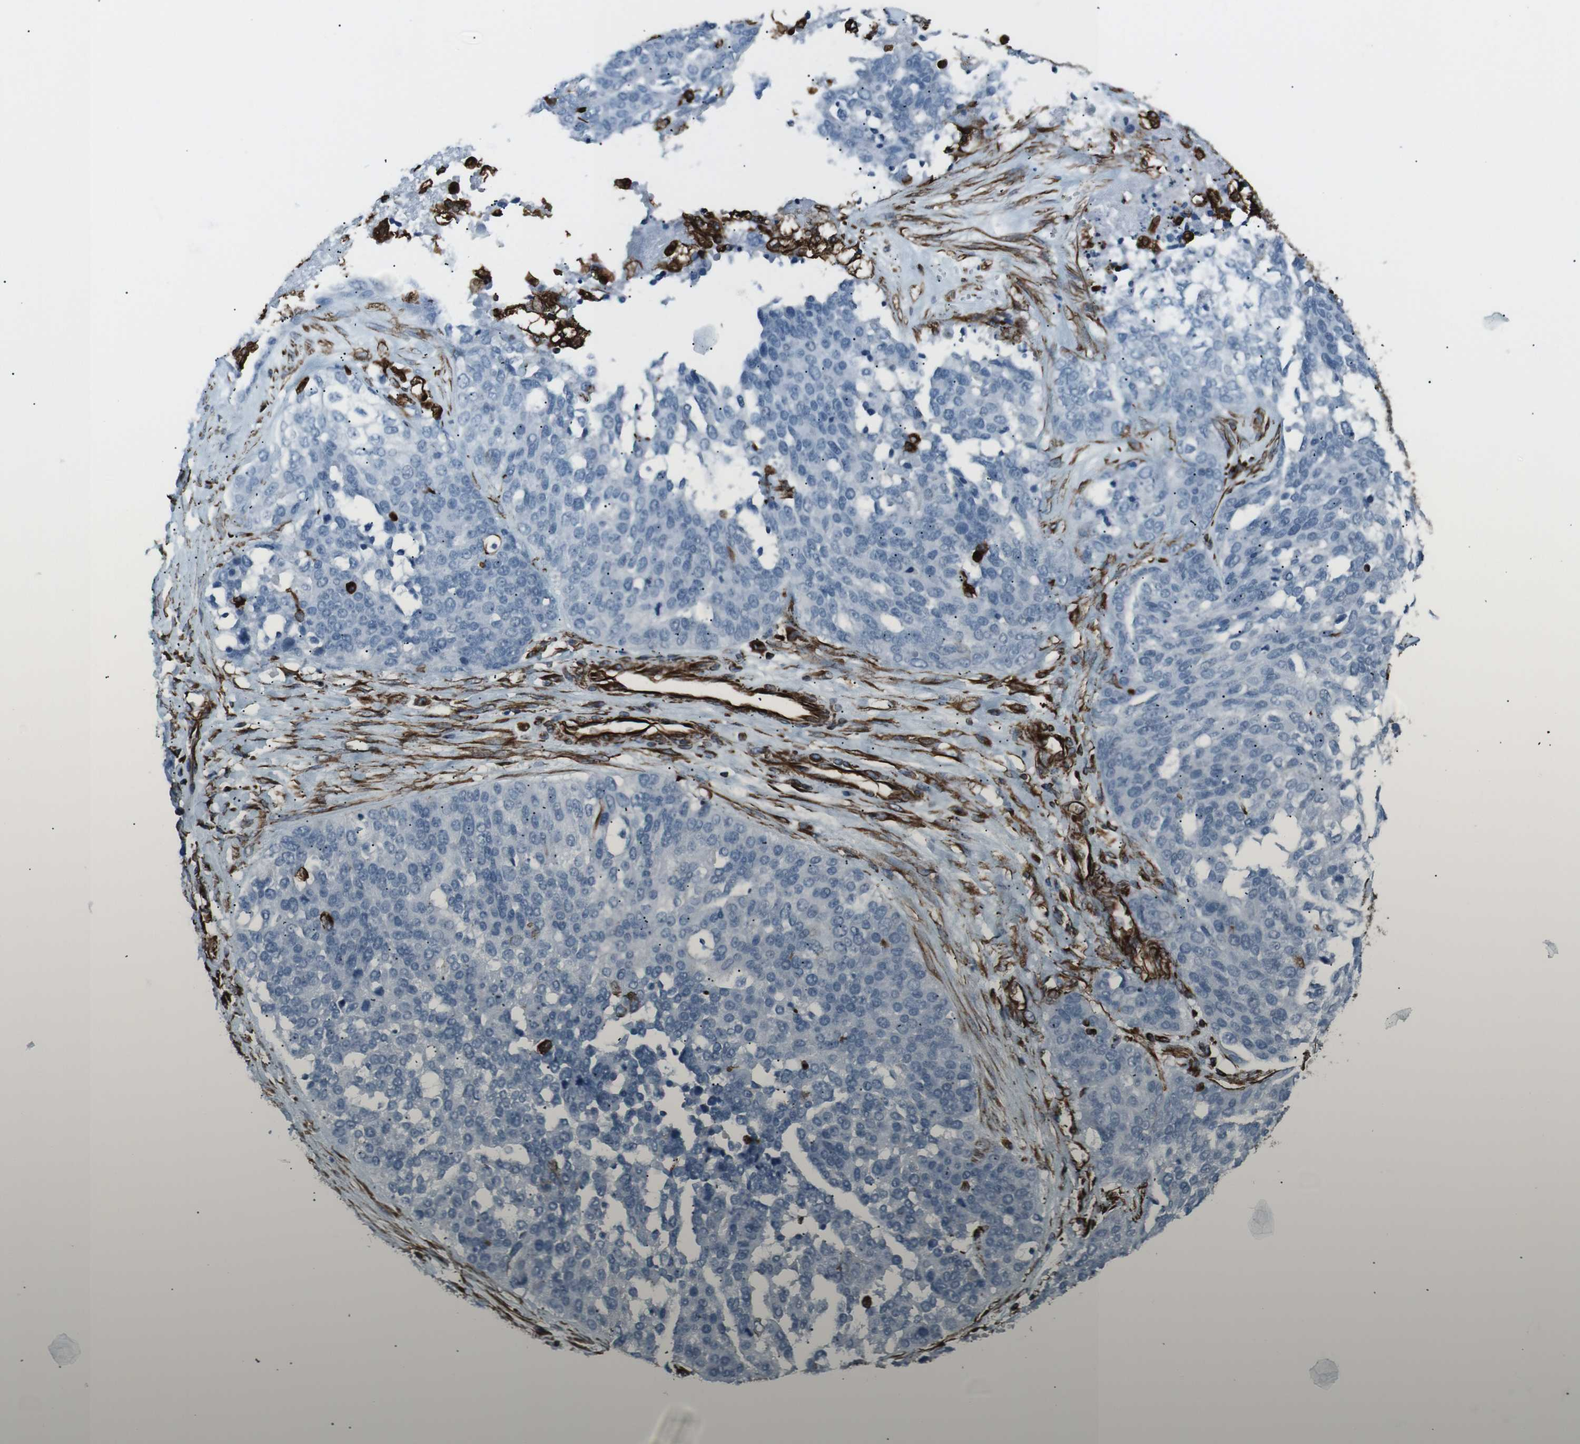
{"staining": {"intensity": "negative", "quantity": "none", "location": "none"}, "tissue": "ovarian cancer", "cell_type": "Tumor cells", "image_type": "cancer", "snomed": [{"axis": "morphology", "description": "Cystadenocarcinoma, serous, NOS"}, {"axis": "topography", "description": "Ovary"}], "caption": "Serous cystadenocarcinoma (ovarian) was stained to show a protein in brown. There is no significant expression in tumor cells. Nuclei are stained in blue.", "gene": "ZDHHC6", "patient": {"sex": "female", "age": 44}}